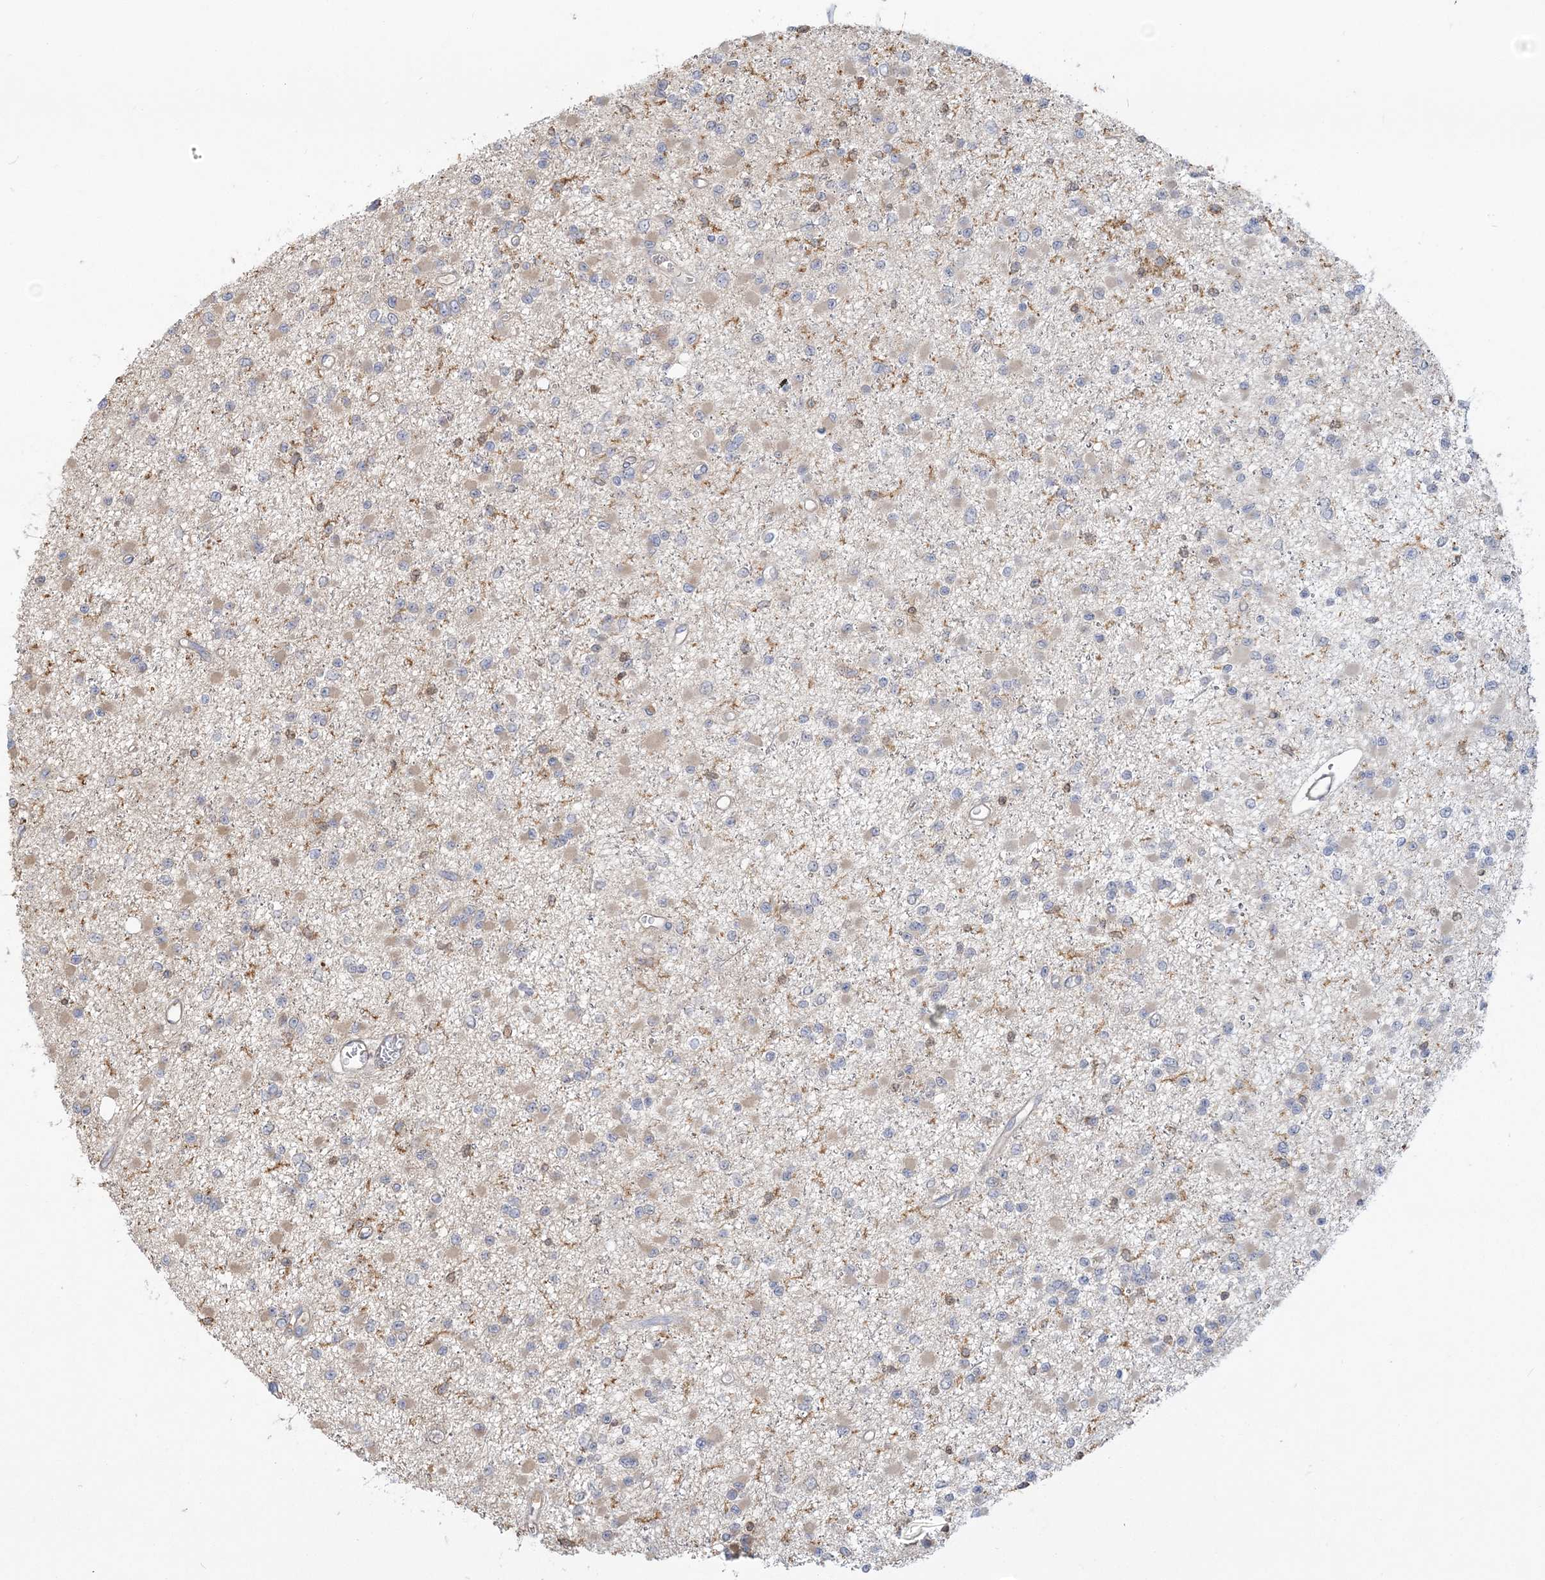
{"staining": {"intensity": "negative", "quantity": "none", "location": "none"}, "tissue": "glioma", "cell_type": "Tumor cells", "image_type": "cancer", "snomed": [{"axis": "morphology", "description": "Glioma, malignant, Low grade"}, {"axis": "topography", "description": "Brain"}], "caption": "There is no significant staining in tumor cells of malignant low-grade glioma. (DAB IHC visualized using brightfield microscopy, high magnification).", "gene": "ANKS1A", "patient": {"sex": "female", "age": 22}}